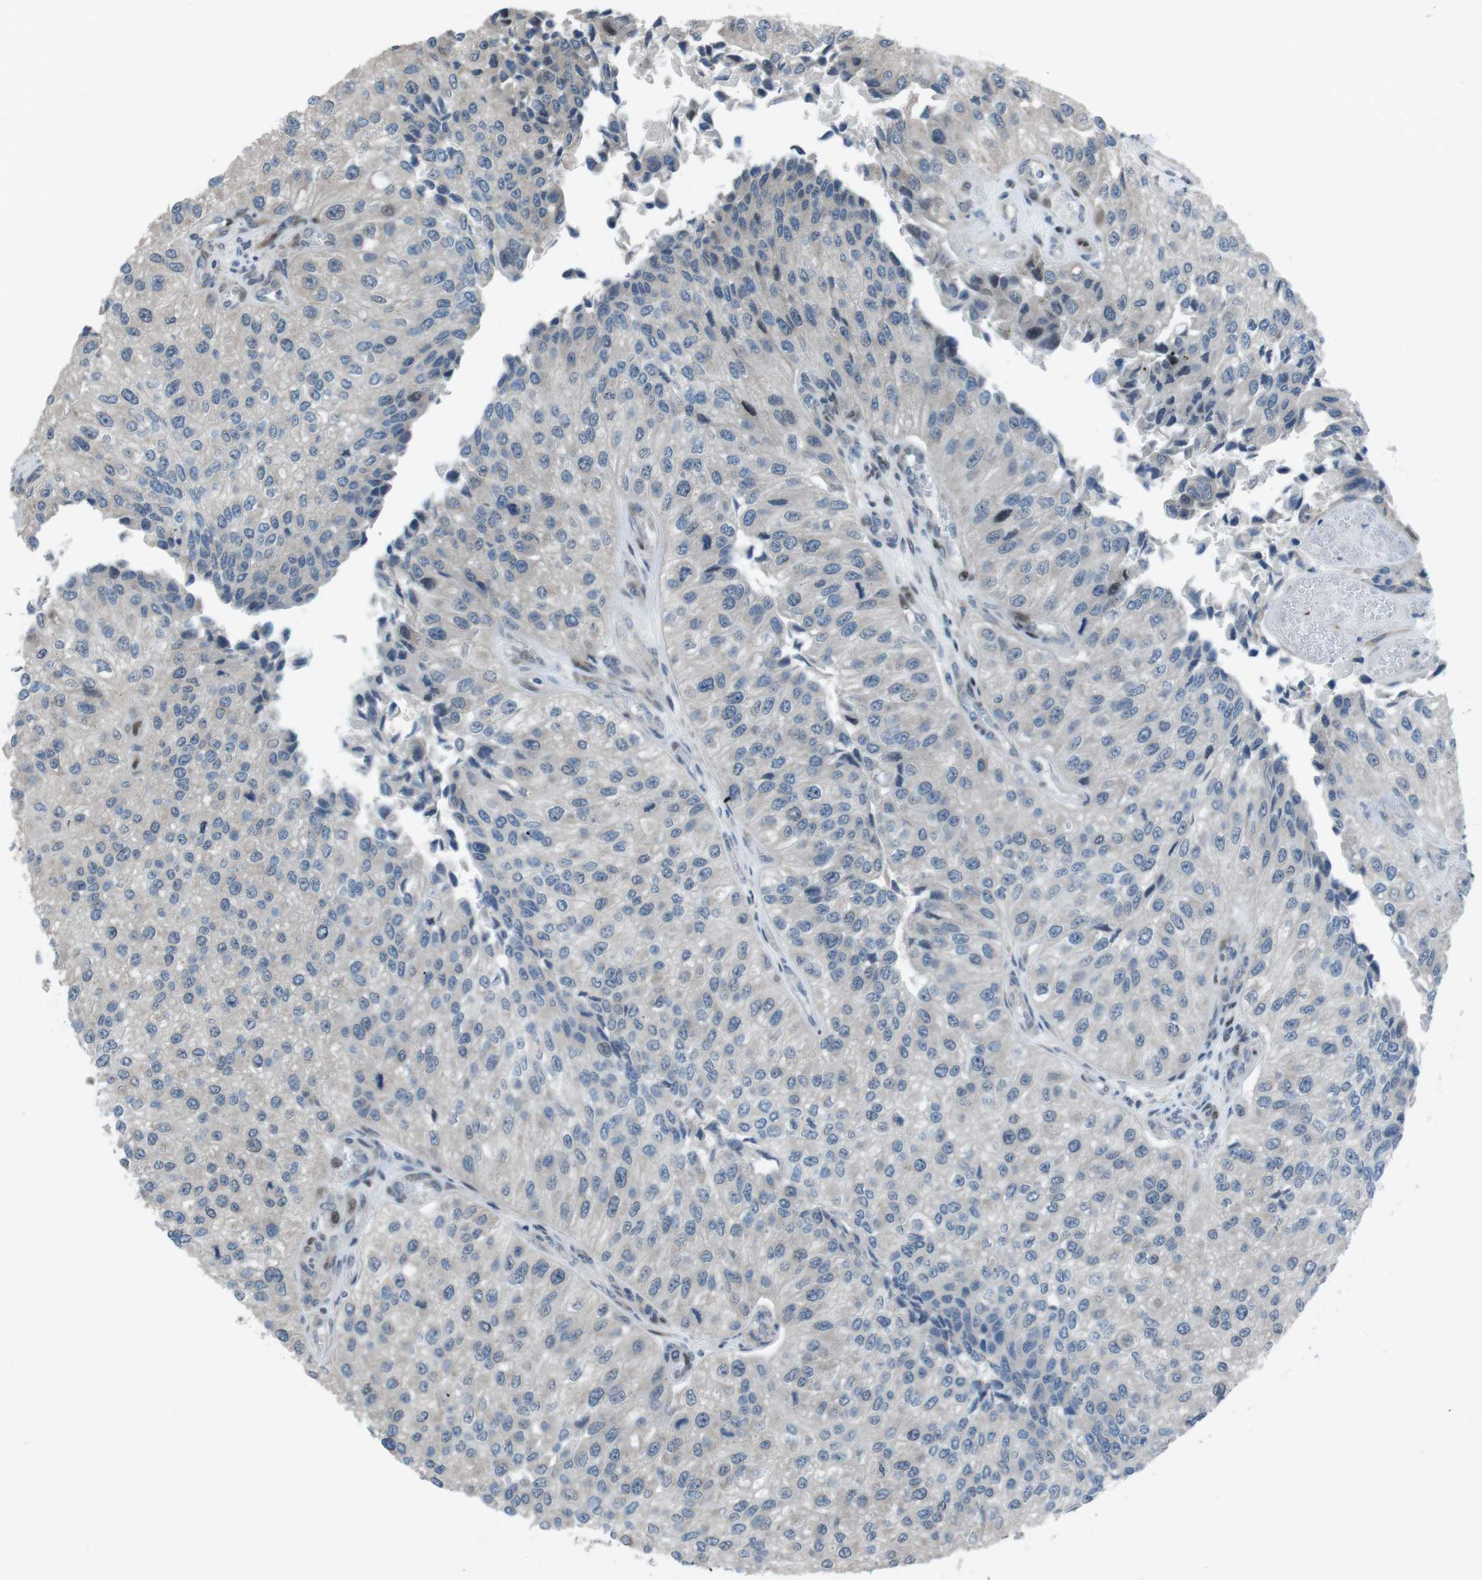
{"staining": {"intensity": "negative", "quantity": "none", "location": "none"}, "tissue": "urothelial cancer", "cell_type": "Tumor cells", "image_type": "cancer", "snomed": [{"axis": "morphology", "description": "Urothelial carcinoma, High grade"}, {"axis": "topography", "description": "Kidney"}, {"axis": "topography", "description": "Urinary bladder"}], "caption": "Immunohistochemical staining of human high-grade urothelial carcinoma exhibits no significant staining in tumor cells.", "gene": "PBRM1", "patient": {"sex": "male", "age": 77}}